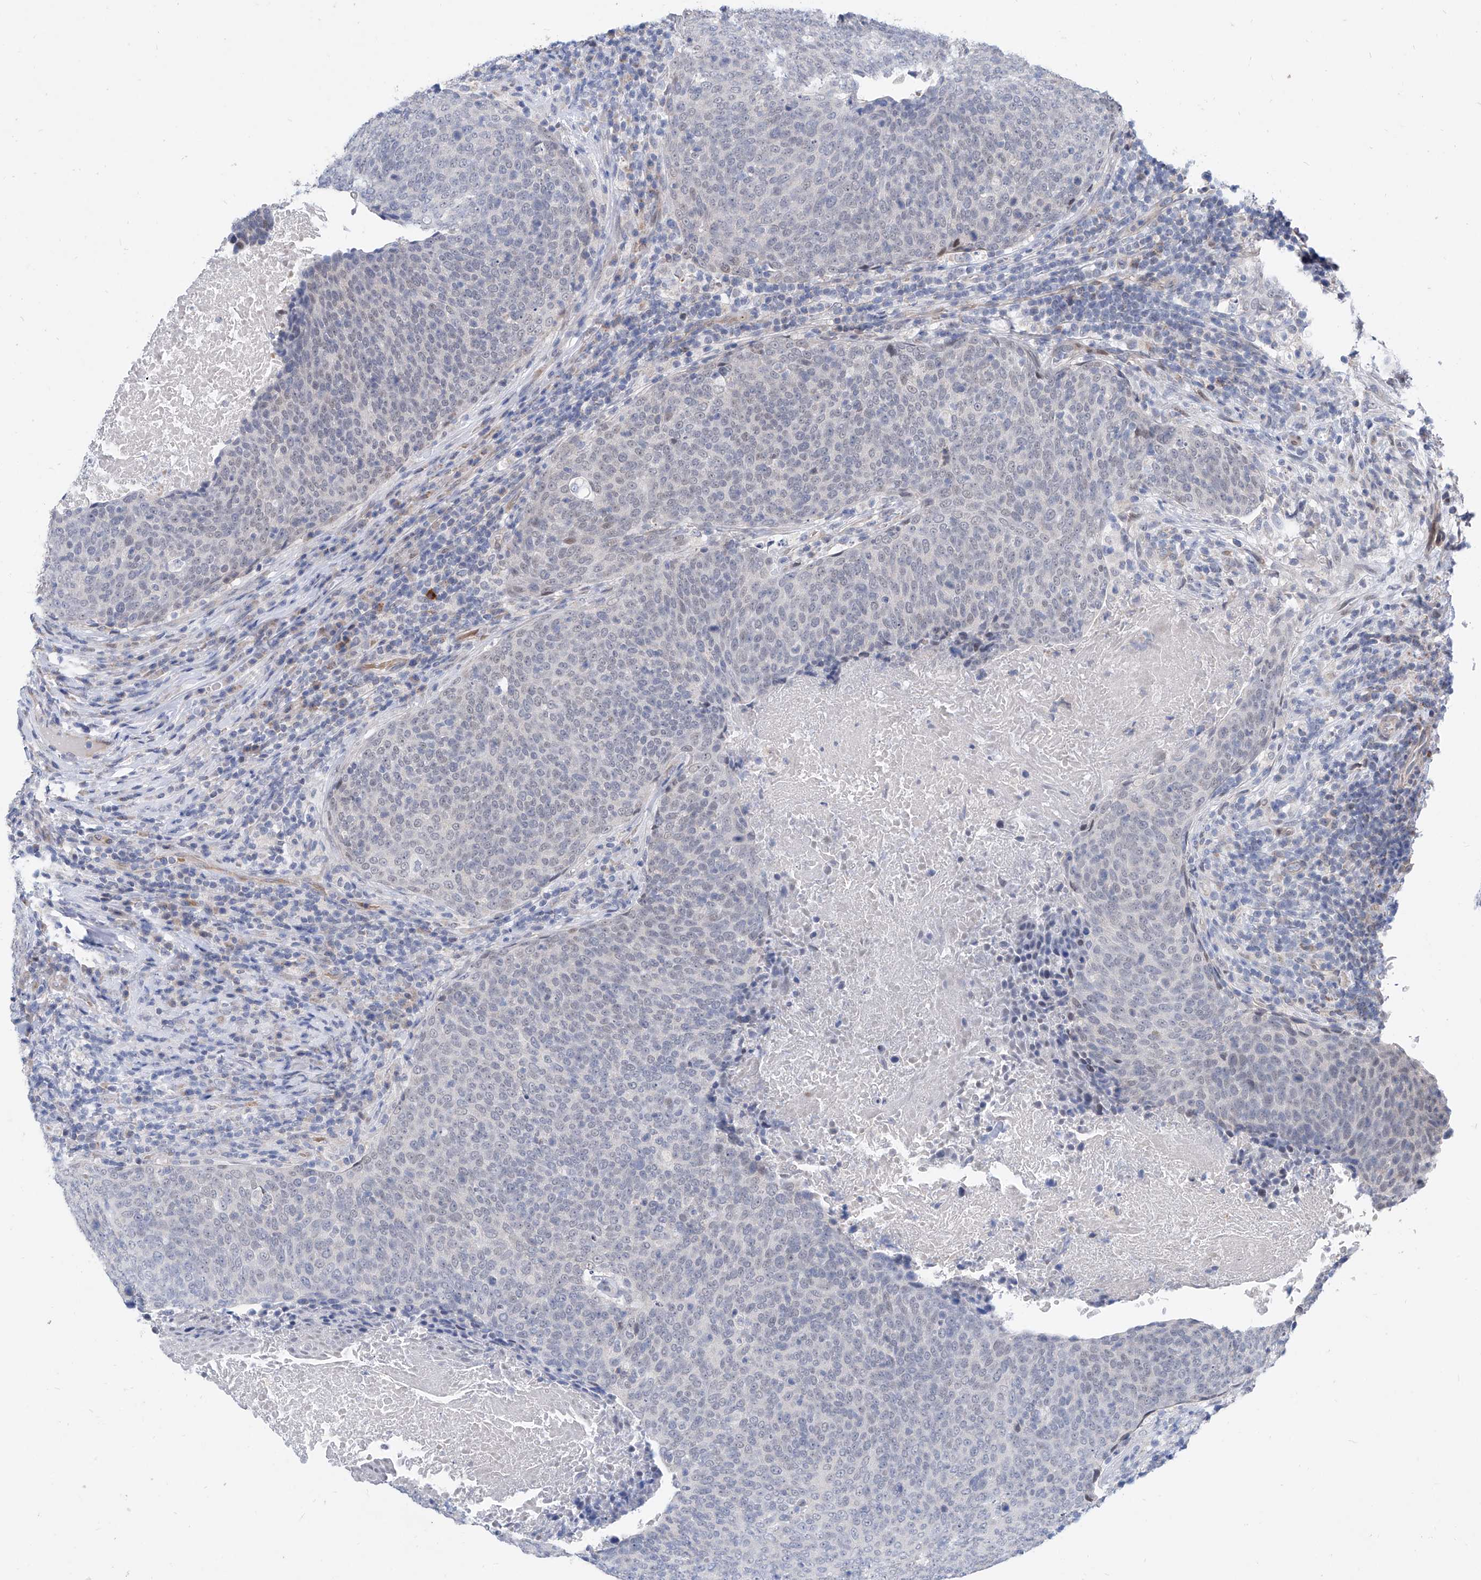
{"staining": {"intensity": "weak", "quantity": "<25%", "location": "nuclear"}, "tissue": "head and neck cancer", "cell_type": "Tumor cells", "image_type": "cancer", "snomed": [{"axis": "morphology", "description": "Squamous cell carcinoma, NOS"}, {"axis": "morphology", "description": "Squamous cell carcinoma, metastatic, NOS"}, {"axis": "topography", "description": "Lymph node"}, {"axis": "topography", "description": "Head-Neck"}], "caption": "A histopathology image of head and neck cancer stained for a protein exhibits no brown staining in tumor cells. (DAB IHC with hematoxylin counter stain).", "gene": "BPTF", "patient": {"sex": "male", "age": 62}}